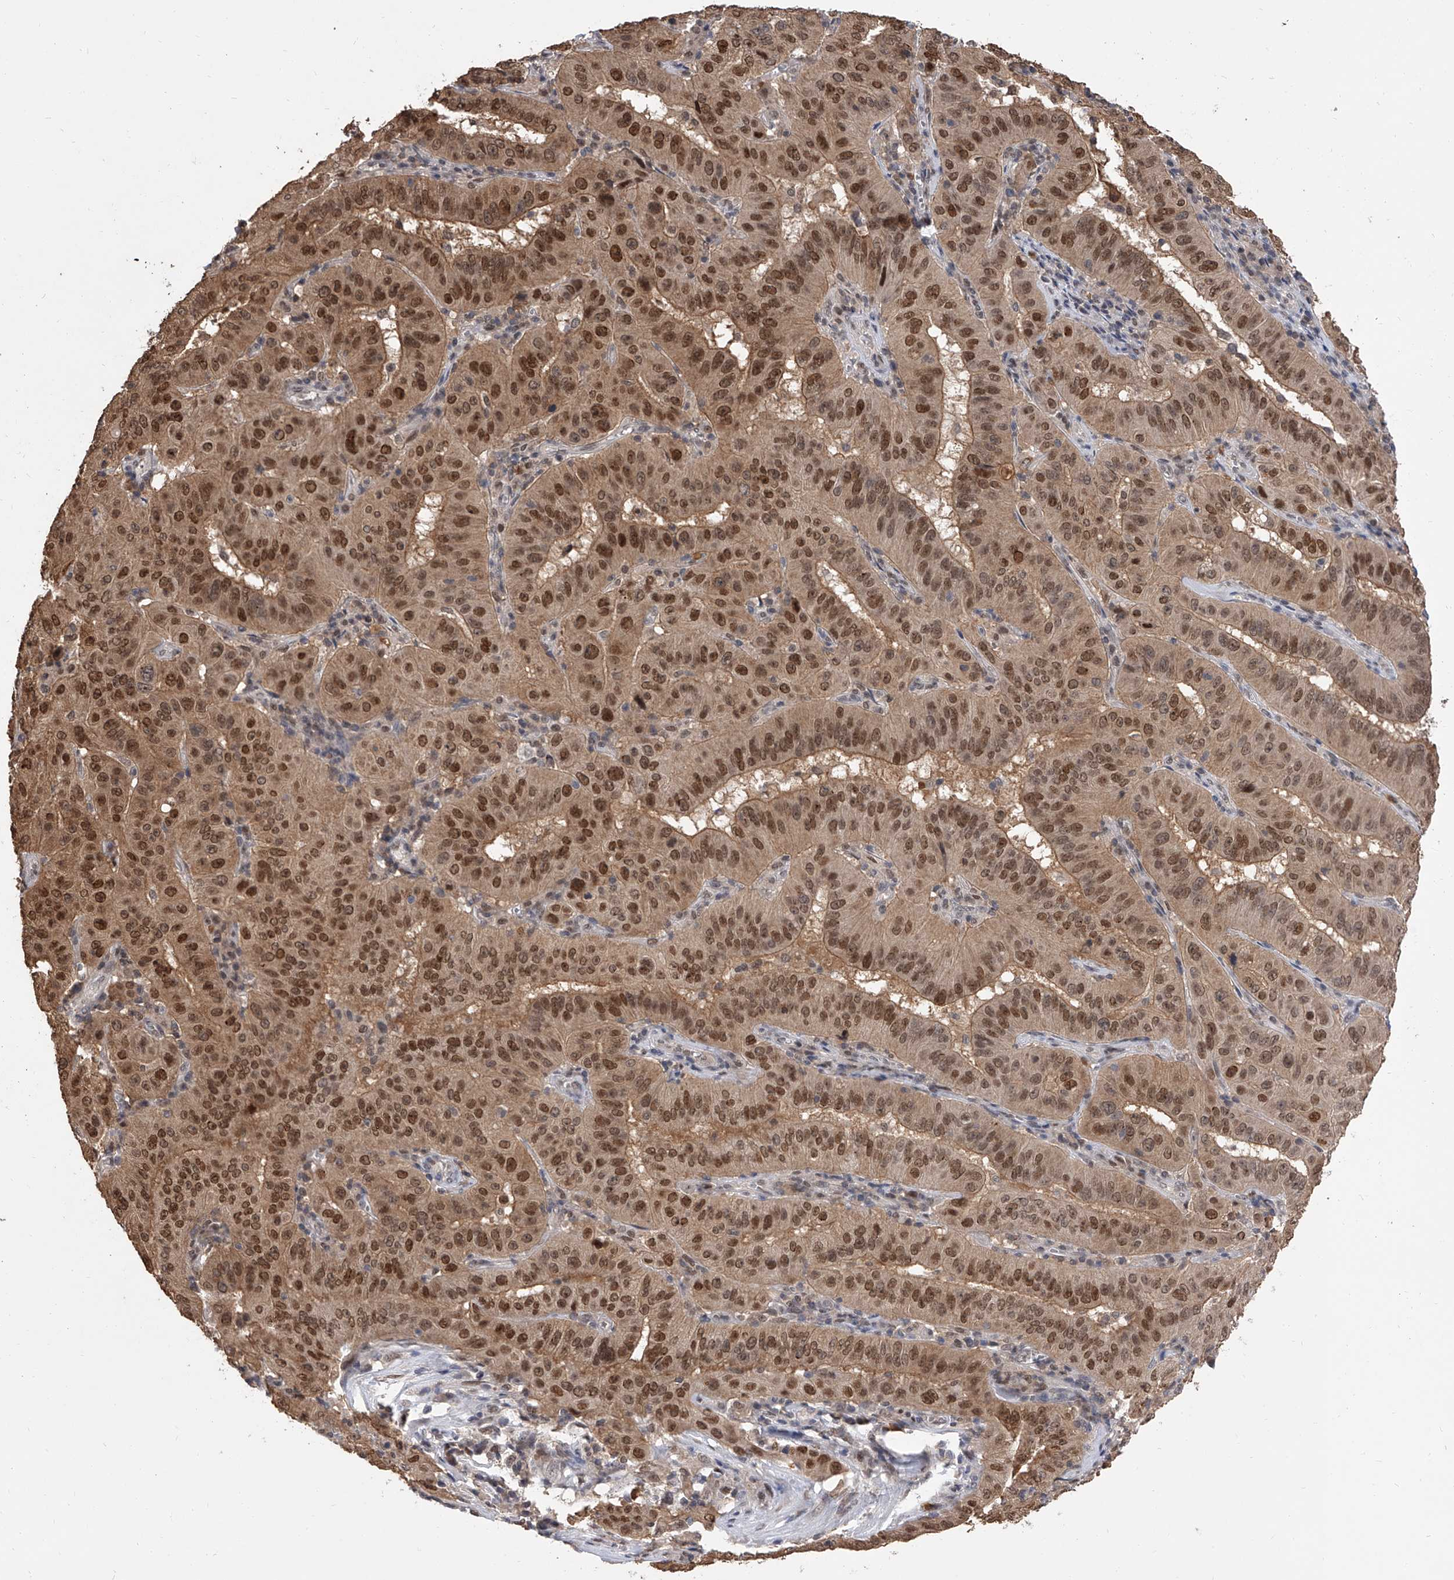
{"staining": {"intensity": "strong", "quantity": ">75%", "location": "nuclear"}, "tissue": "pancreatic cancer", "cell_type": "Tumor cells", "image_type": "cancer", "snomed": [{"axis": "morphology", "description": "Adenocarcinoma, NOS"}, {"axis": "topography", "description": "Pancreas"}], "caption": "Protein staining of adenocarcinoma (pancreatic) tissue exhibits strong nuclear expression in approximately >75% of tumor cells.", "gene": "BHLHE23", "patient": {"sex": "male", "age": 63}}